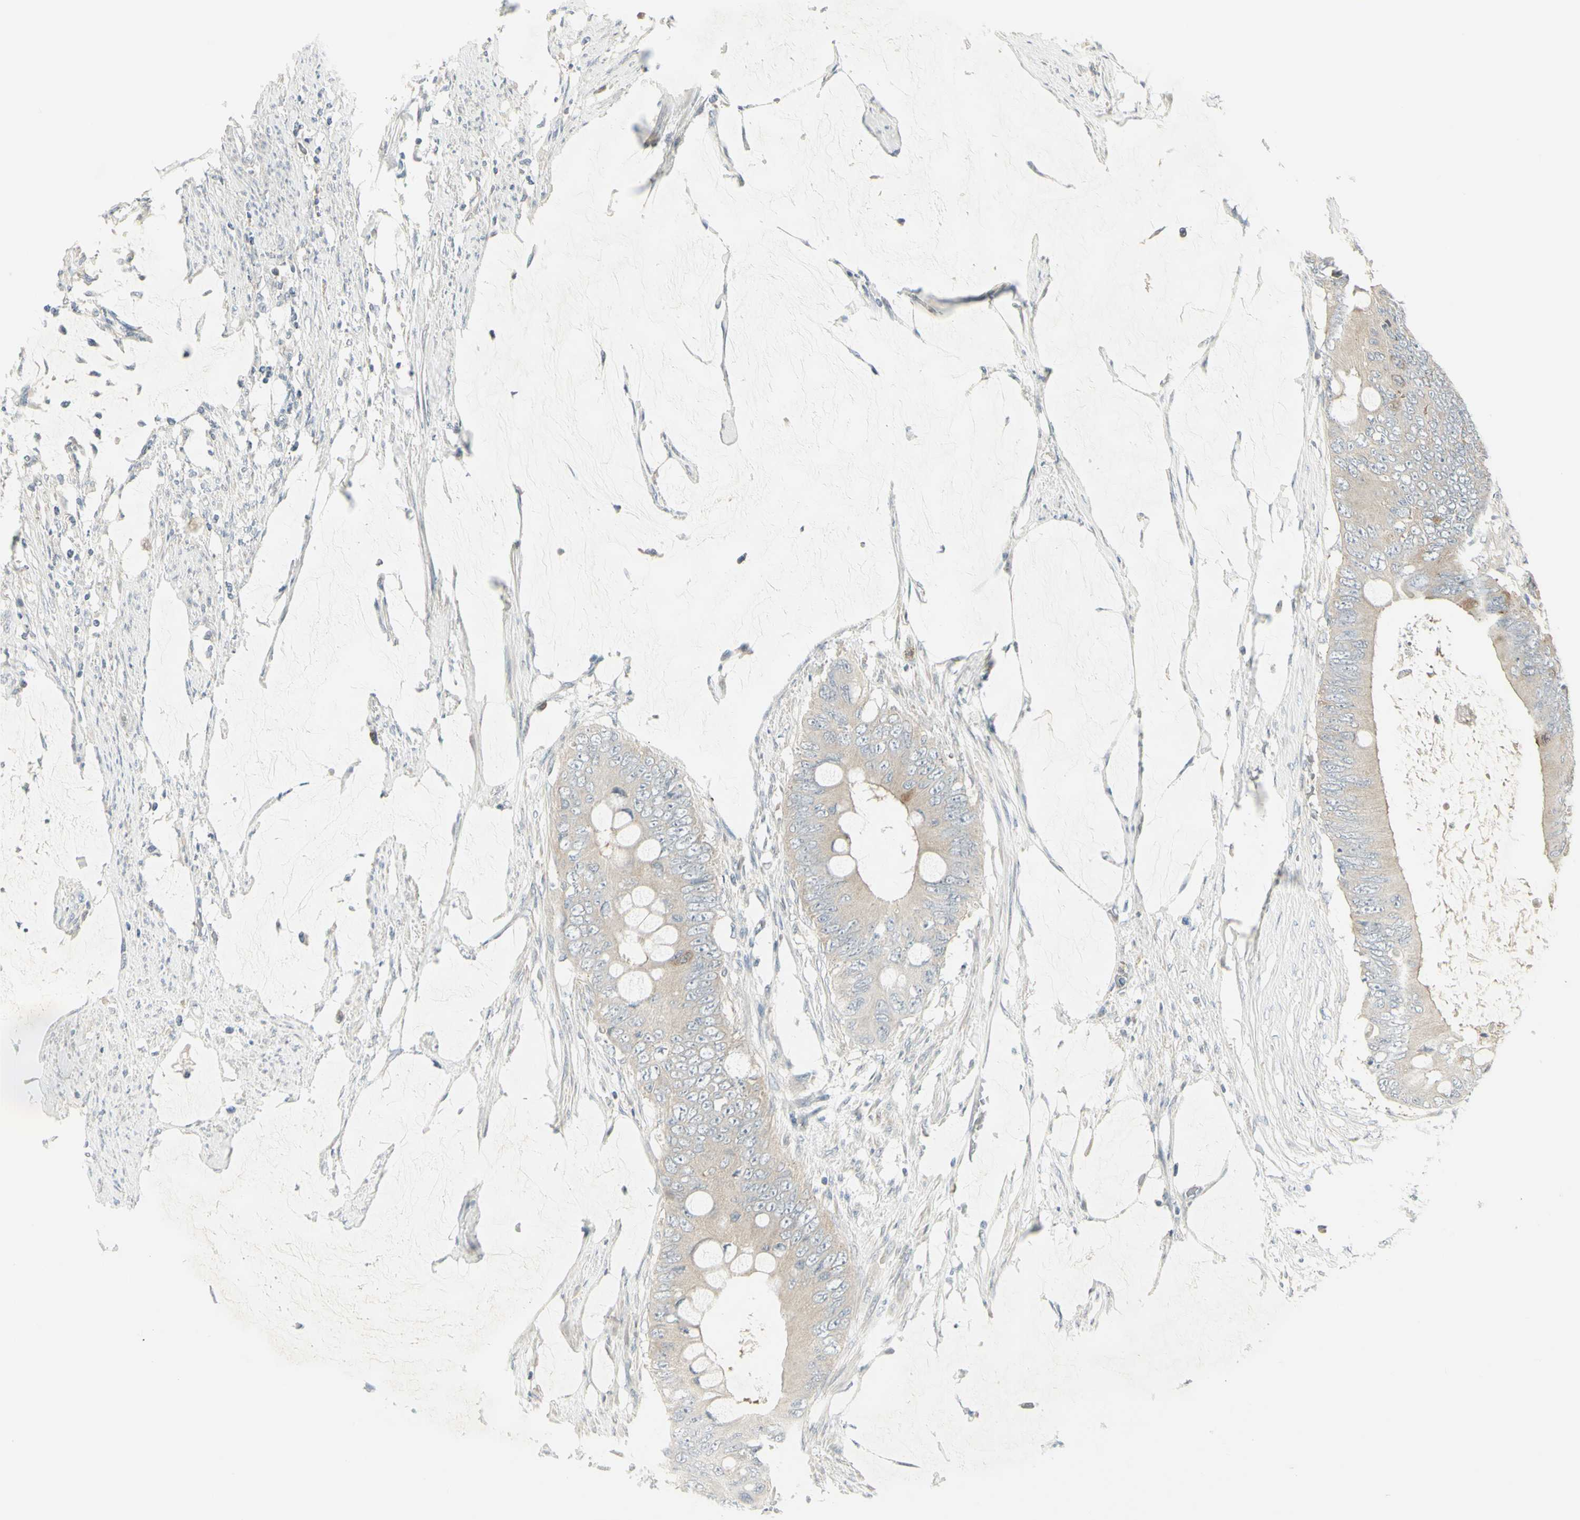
{"staining": {"intensity": "strong", "quantity": "<25%", "location": "cytoplasmic/membranous"}, "tissue": "colorectal cancer", "cell_type": "Tumor cells", "image_type": "cancer", "snomed": [{"axis": "morphology", "description": "Adenocarcinoma, NOS"}, {"axis": "topography", "description": "Rectum"}], "caption": "This is an image of immunohistochemistry staining of colorectal cancer (adenocarcinoma), which shows strong expression in the cytoplasmic/membranous of tumor cells.", "gene": "CCNB2", "patient": {"sex": "female", "age": 77}}